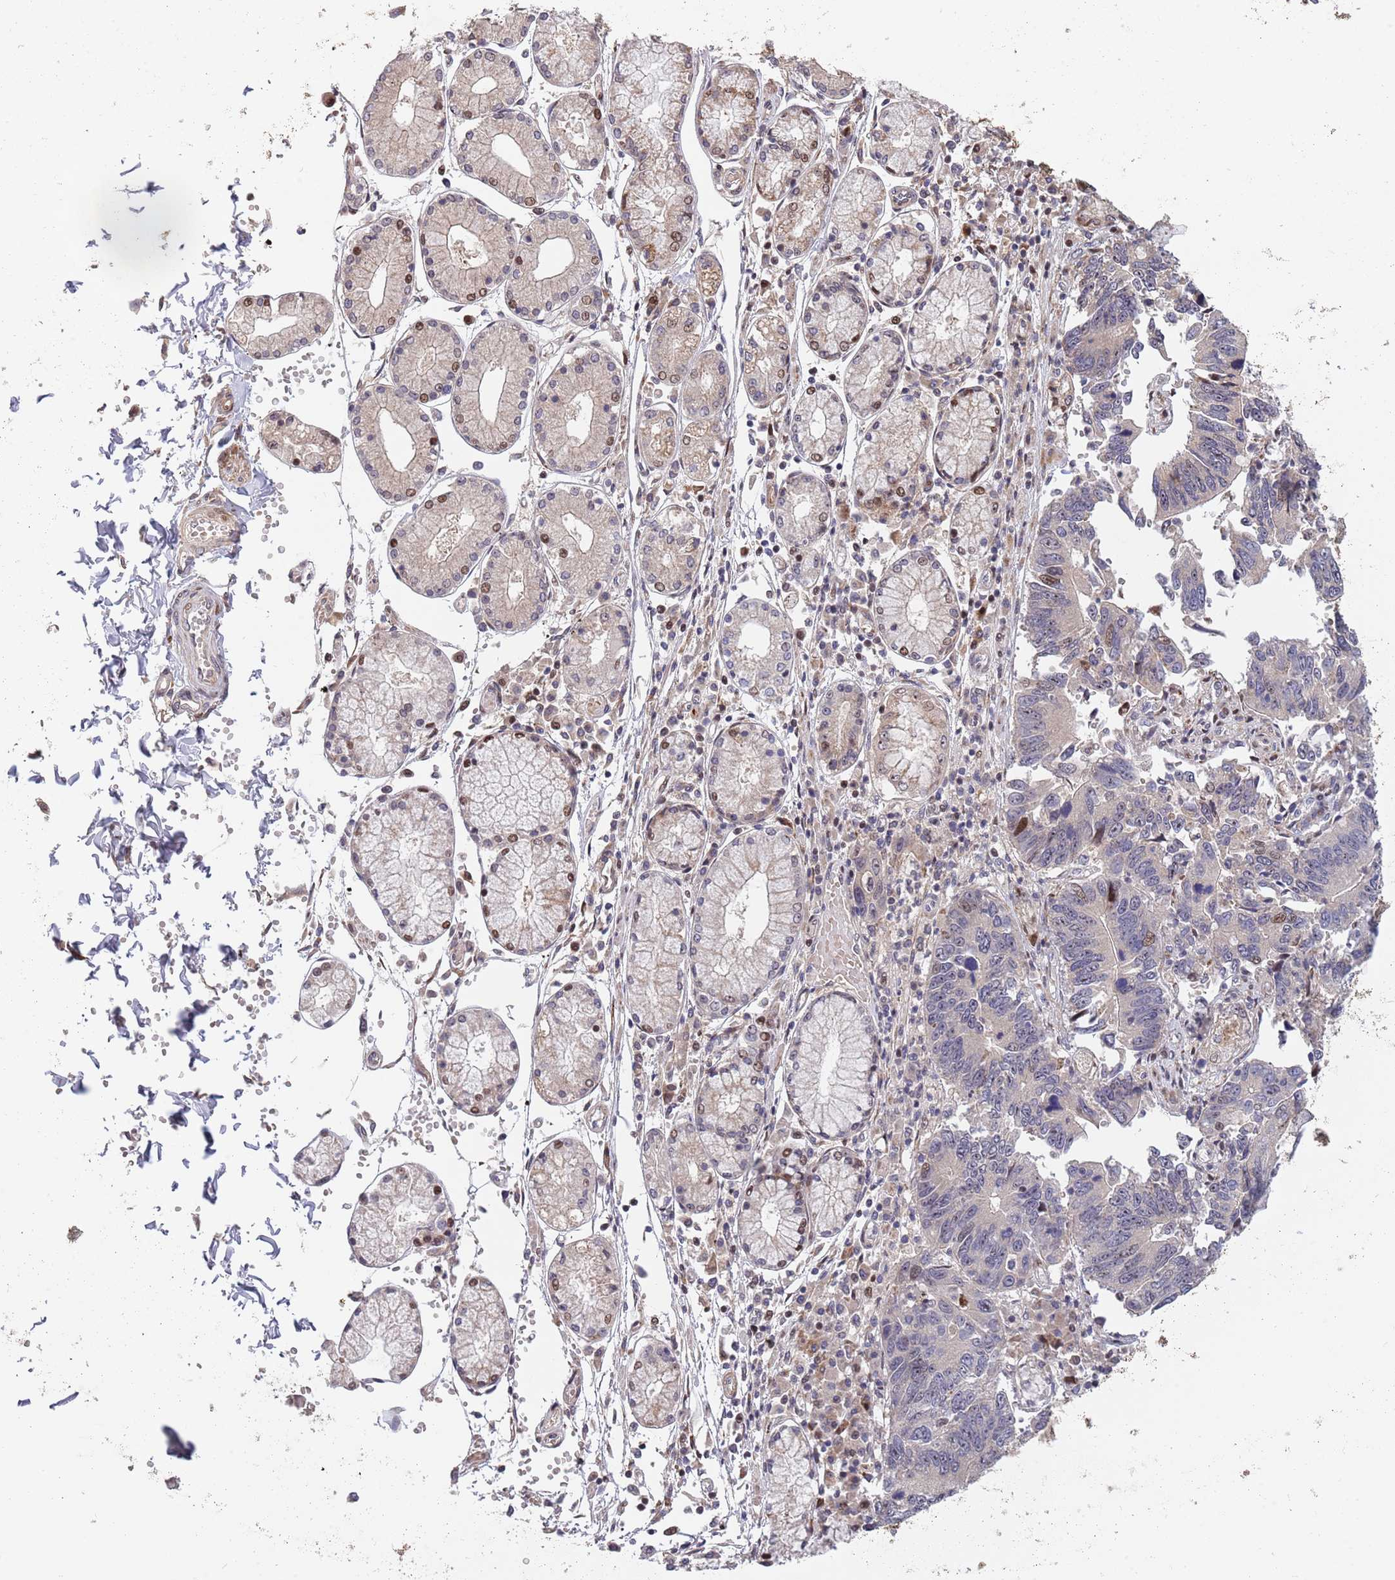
{"staining": {"intensity": "moderate", "quantity": "<25%", "location": "nuclear"}, "tissue": "stomach cancer", "cell_type": "Tumor cells", "image_type": "cancer", "snomed": [{"axis": "morphology", "description": "Adenocarcinoma, NOS"}, {"axis": "topography", "description": "Stomach"}], "caption": "This photomicrograph exhibits stomach adenocarcinoma stained with immunohistochemistry (IHC) to label a protein in brown. The nuclear of tumor cells show moderate positivity for the protein. Nuclei are counter-stained blue.", "gene": "SYNDIG1L", "patient": {"sex": "male", "age": 59}}